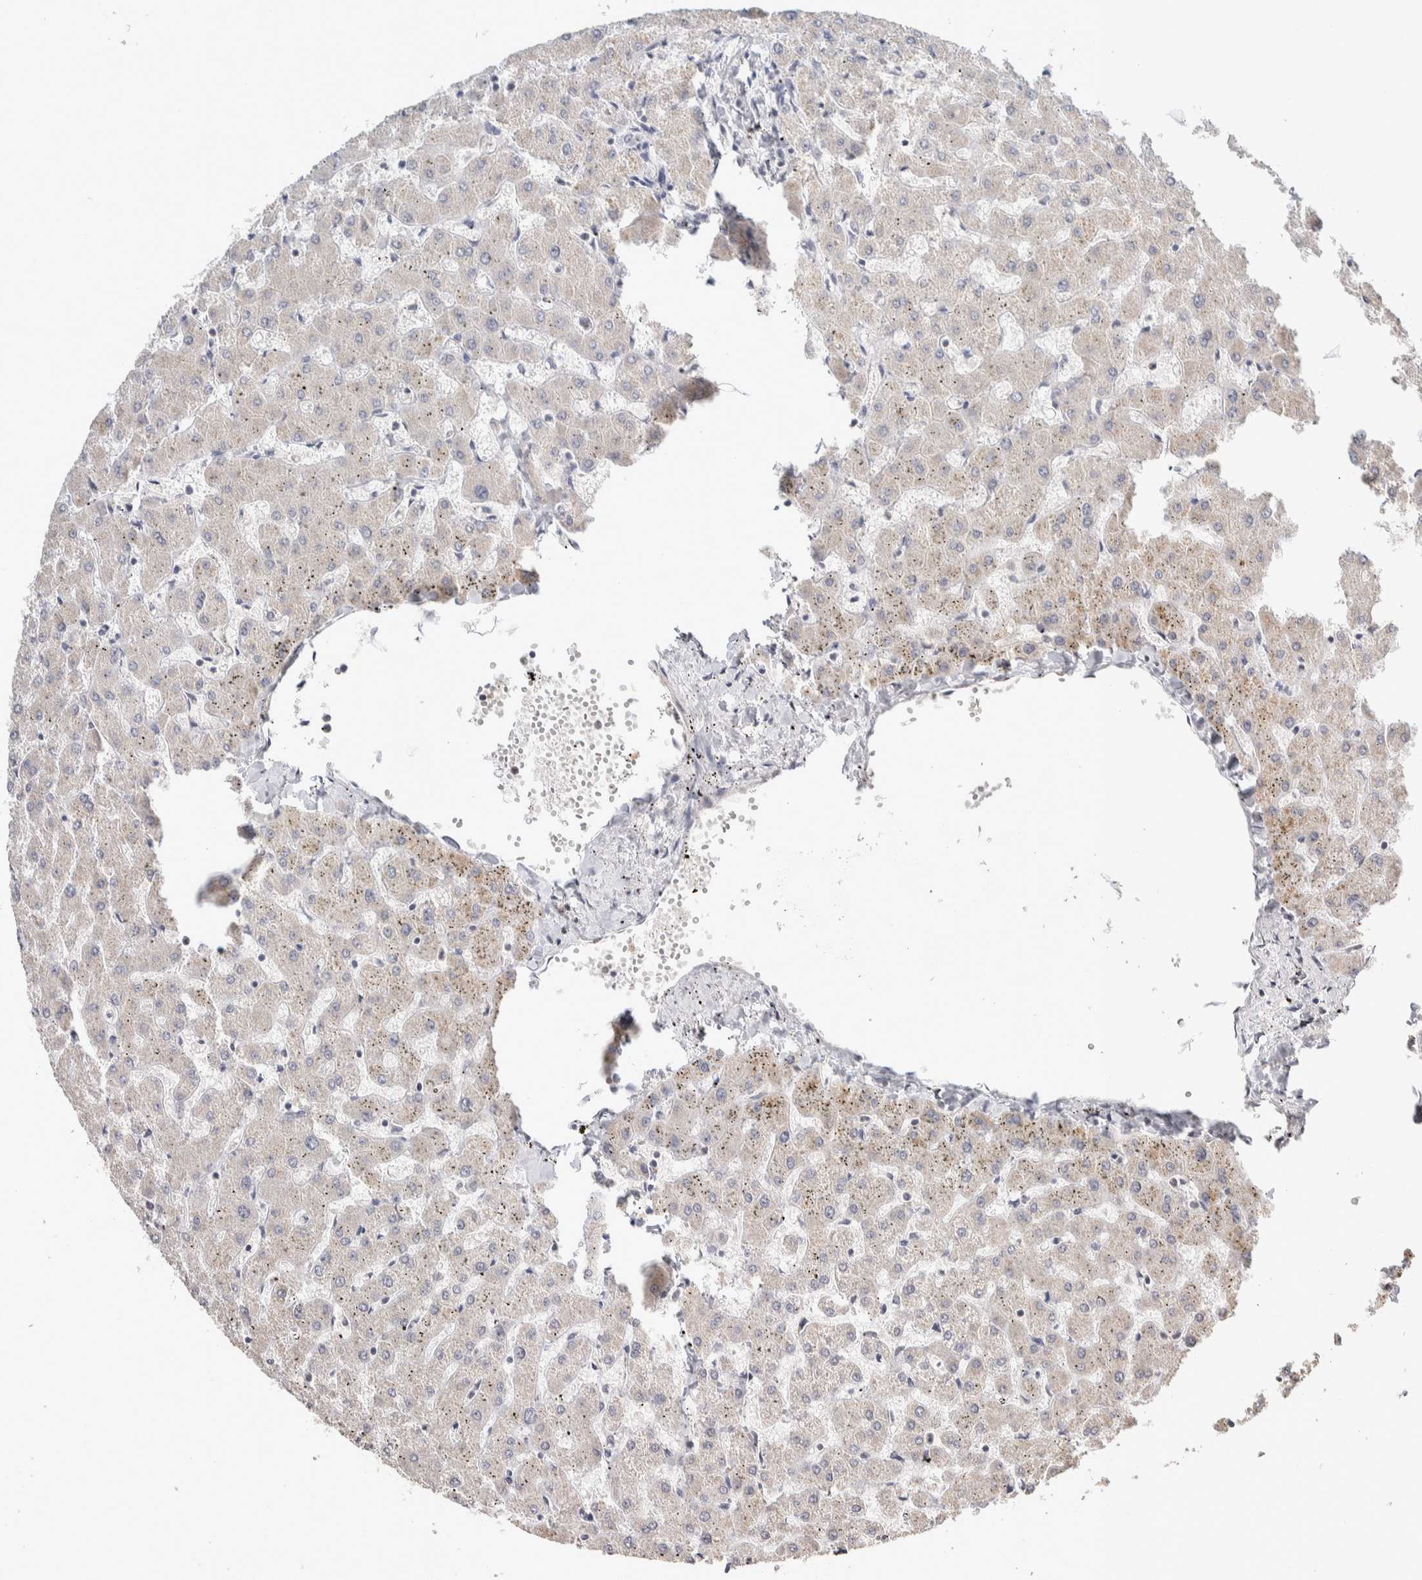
{"staining": {"intensity": "negative", "quantity": "none", "location": "none"}, "tissue": "liver", "cell_type": "Cholangiocytes", "image_type": "normal", "snomed": [{"axis": "morphology", "description": "Normal tissue, NOS"}, {"axis": "topography", "description": "Liver"}], "caption": "An immunohistochemistry (IHC) photomicrograph of benign liver is shown. There is no staining in cholangiocytes of liver.", "gene": "CRAT", "patient": {"sex": "female", "age": 63}}